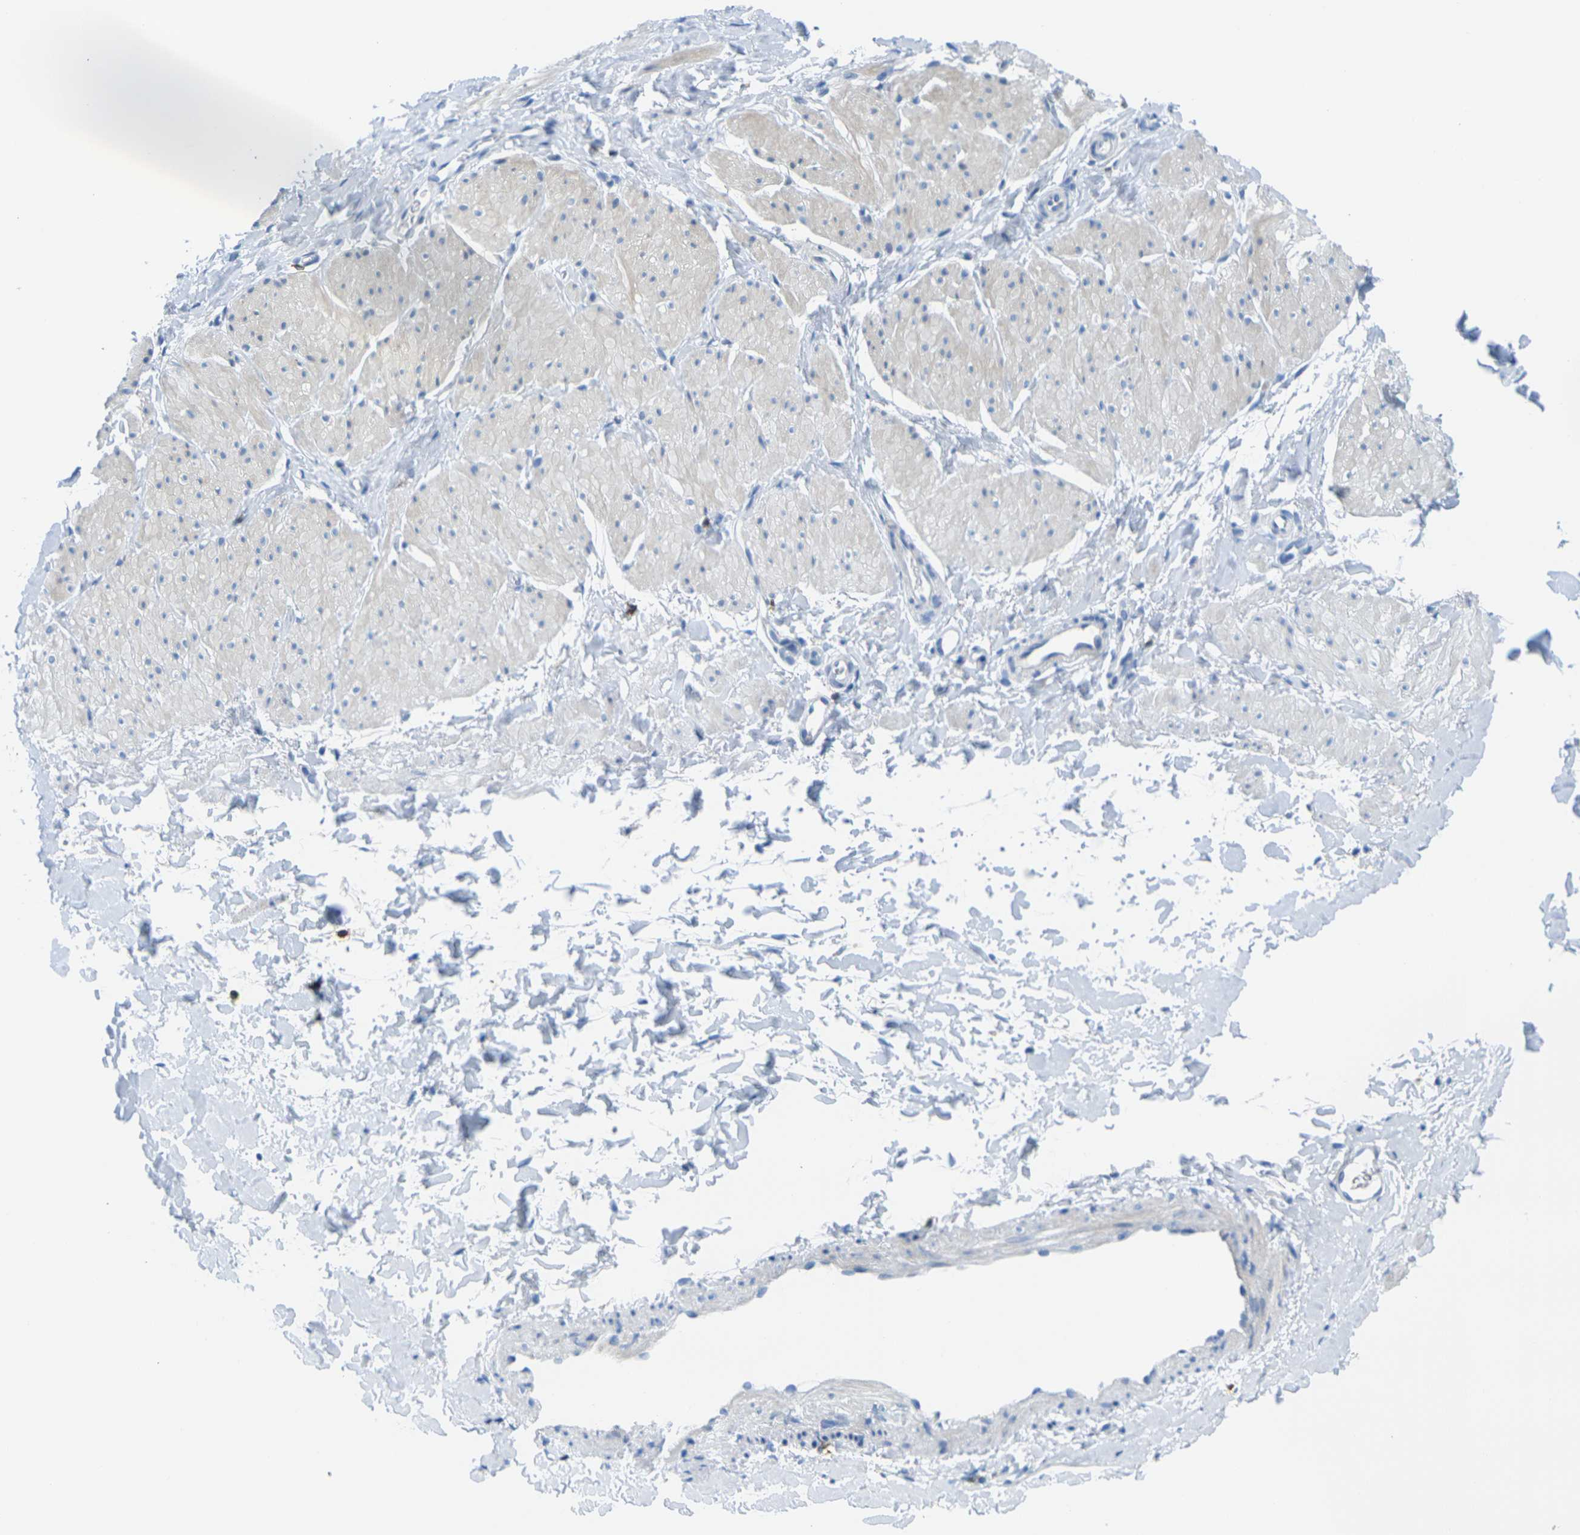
{"staining": {"intensity": "weak", "quantity": "<25%", "location": "cytoplasmic/membranous"}, "tissue": "smooth muscle", "cell_type": "Smooth muscle cells", "image_type": "normal", "snomed": [{"axis": "morphology", "description": "Normal tissue, NOS"}, {"axis": "topography", "description": "Smooth muscle"}], "caption": "A photomicrograph of human smooth muscle is negative for staining in smooth muscle cells.", "gene": "CD3D", "patient": {"sex": "male", "age": 16}}